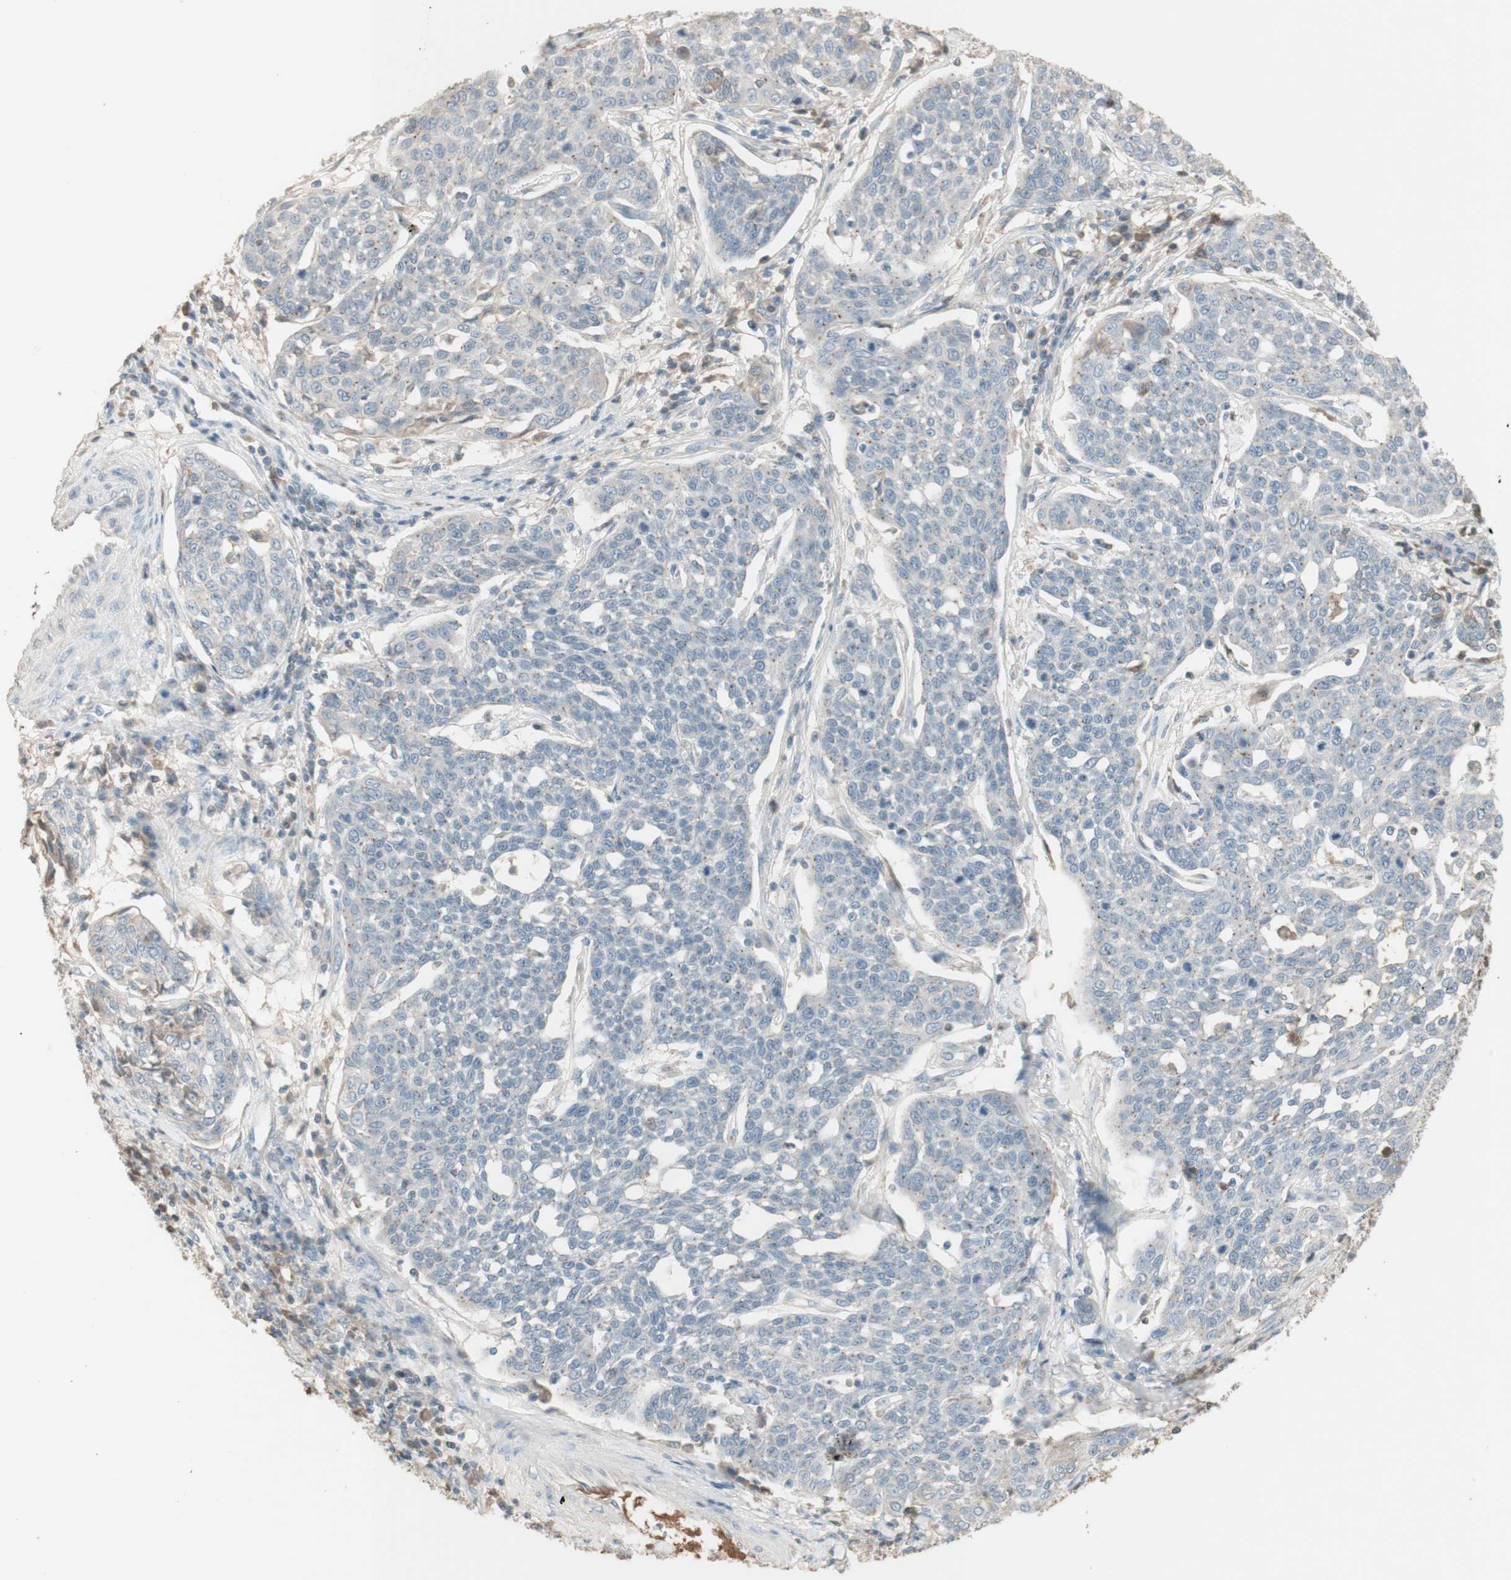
{"staining": {"intensity": "negative", "quantity": "none", "location": "none"}, "tissue": "cervical cancer", "cell_type": "Tumor cells", "image_type": "cancer", "snomed": [{"axis": "morphology", "description": "Squamous cell carcinoma, NOS"}, {"axis": "topography", "description": "Cervix"}], "caption": "The immunohistochemistry photomicrograph has no significant positivity in tumor cells of cervical cancer (squamous cell carcinoma) tissue.", "gene": "IFNG", "patient": {"sex": "female", "age": 34}}